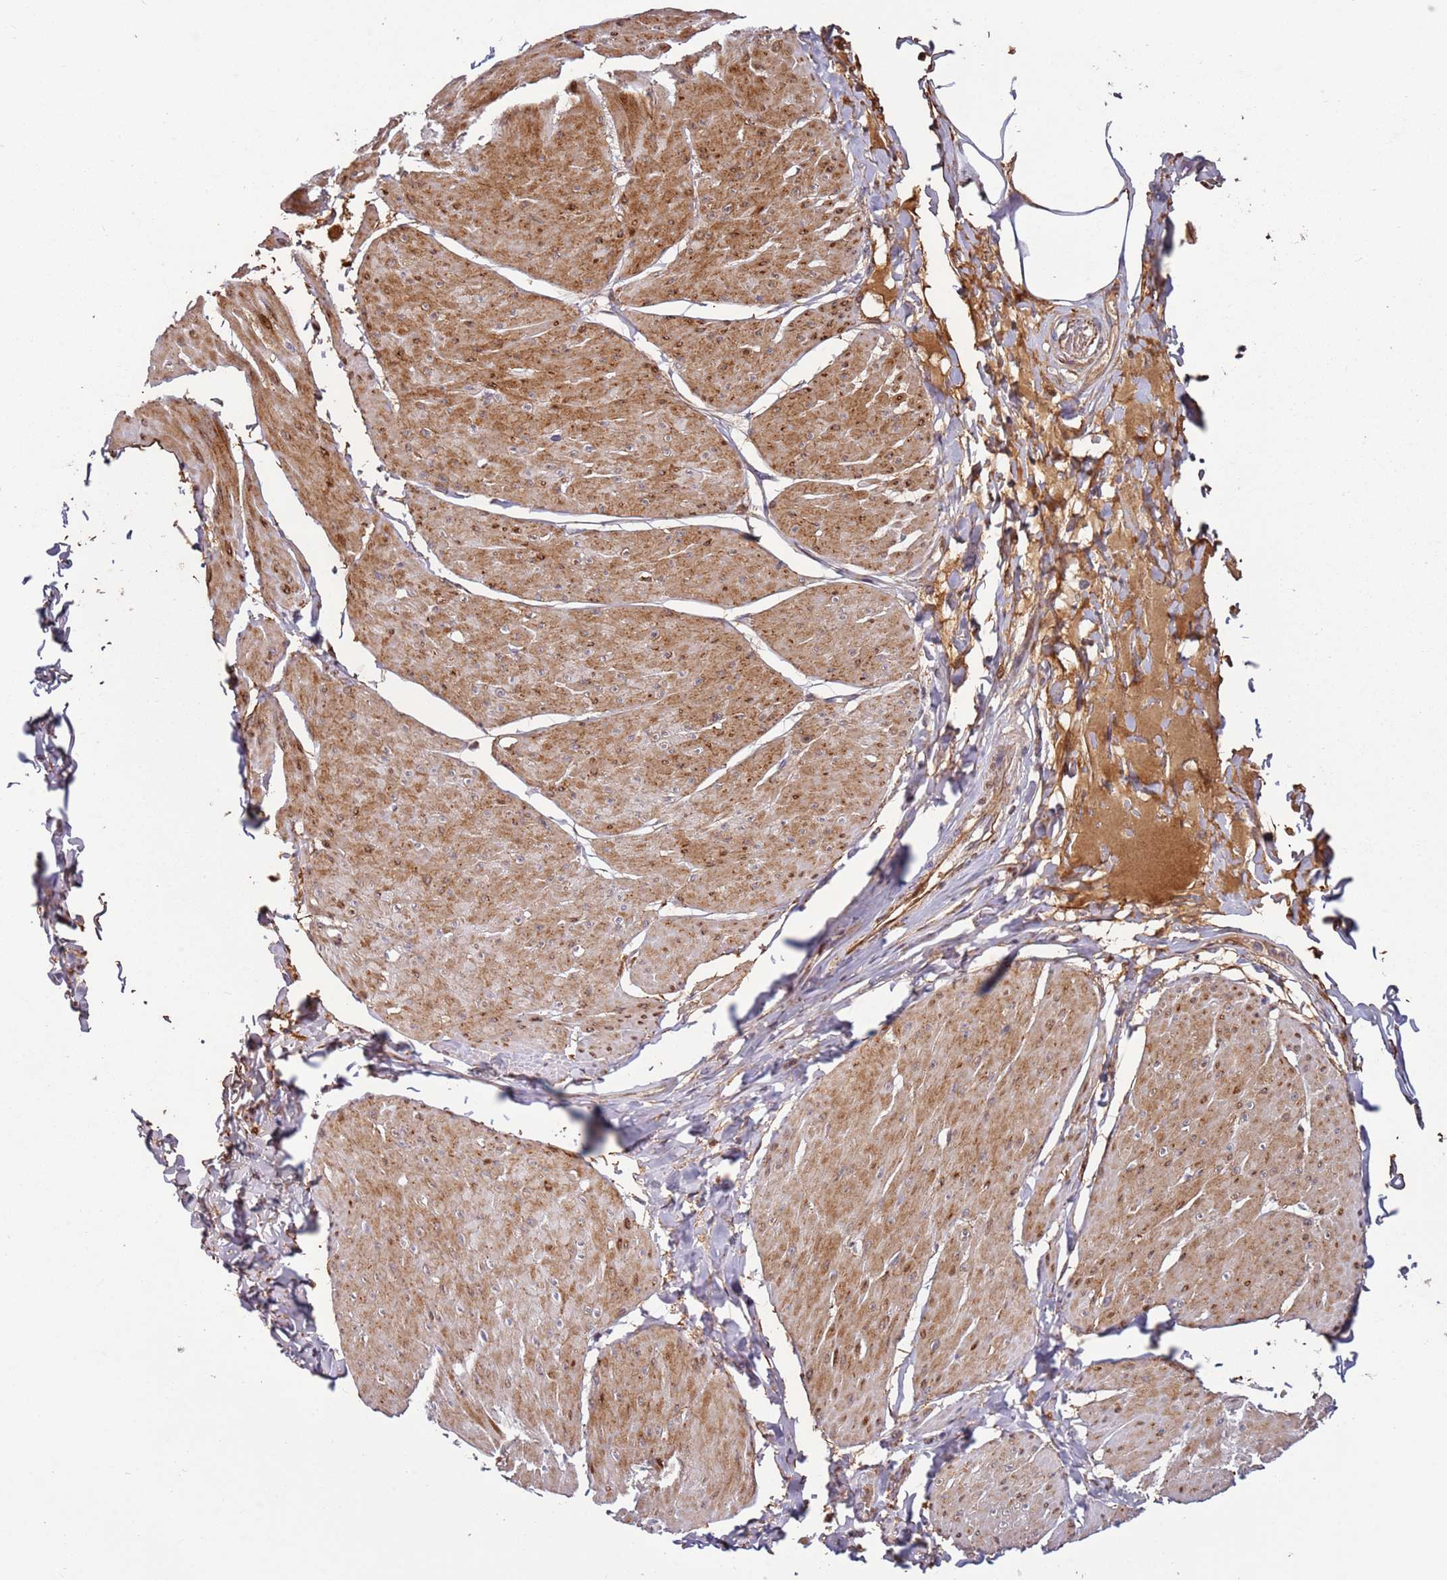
{"staining": {"intensity": "moderate", "quantity": "25%-75%", "location": "cytoplasmic/membranous"}, "tissue": "smooth muscle", "cell_type": "Smooth muscle cells", "image_type": "normal", "snomed": [{"axis": "morphology", "description": "Urothelial carcinoma, High grade"}, {"axis": "topography", "description": "Urinary bladder"}], "caption": "Immunohistochemical staining of normal smooth muscle demonstrates moderate cytoplasmic/membranous protein staining in approximately 25%-75% of smooth muscle cells. (DAB (3,3'-diaminobenzidine) = brown stain, brightfield microscopy at high magnification).", "gene": "RHBDL1", "patient": {"sex": "male", "age": 46}}